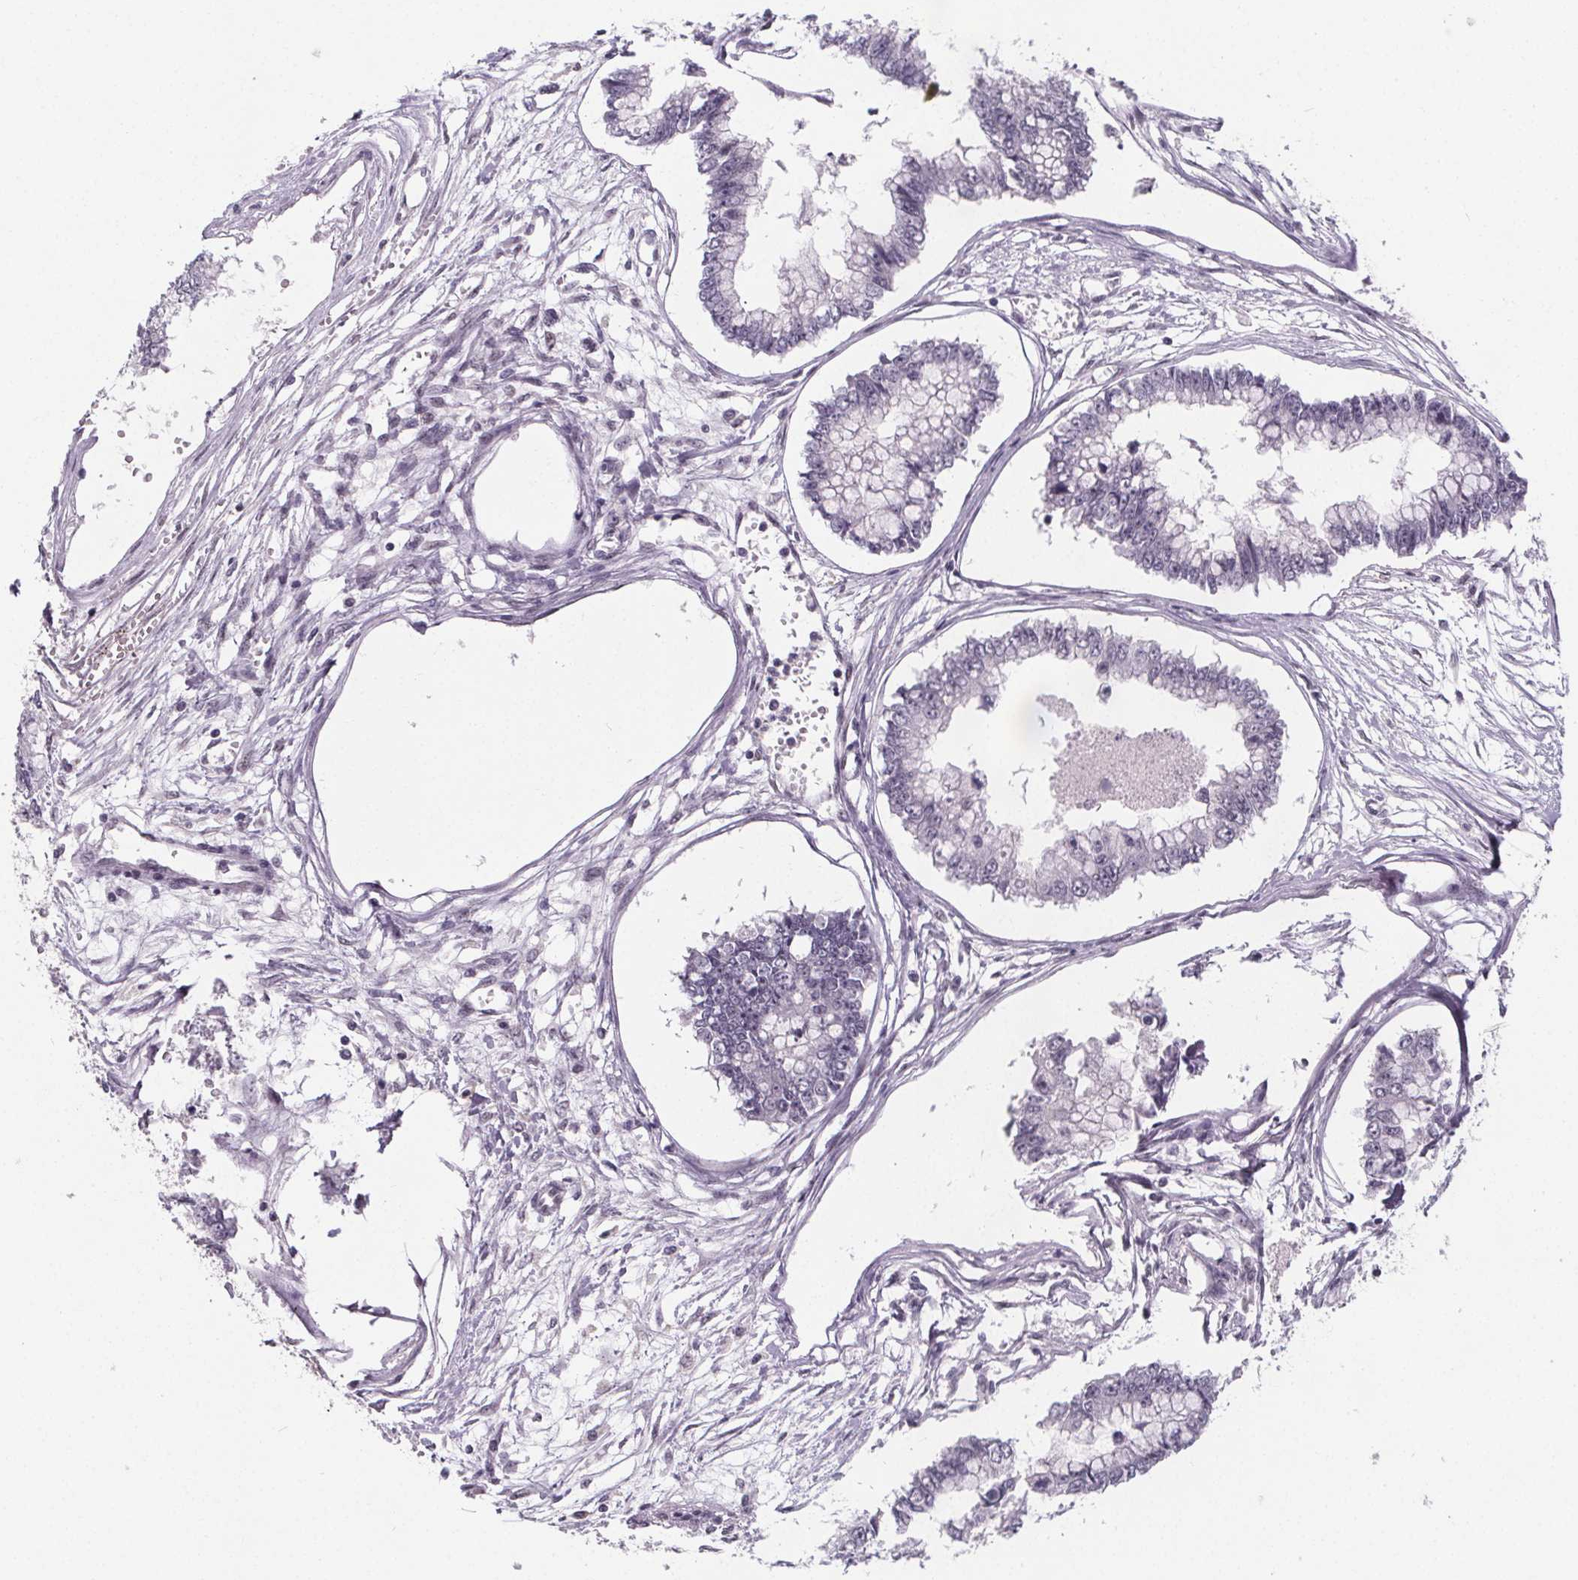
{"staining": {"intensity": "negative", "quantity": "none", "location": "none"}, "tissue": "ovarian cancer", "cell_type": "Tumor cells", "image_type": "cancer", "snomed": [{"axis": "morphology", "description": "Cystadenocarcinoma, mucinous, NOS"}, {"axis": "topography", "description": "Ovary"}], "caption": "Ovarian mucinous cystadenocarcinoma was stained to show a protein in brown. There is no significant positivity in tumor cells.", "gene": "ZNF572", "patient": {"sex": "female", "age": 72}}